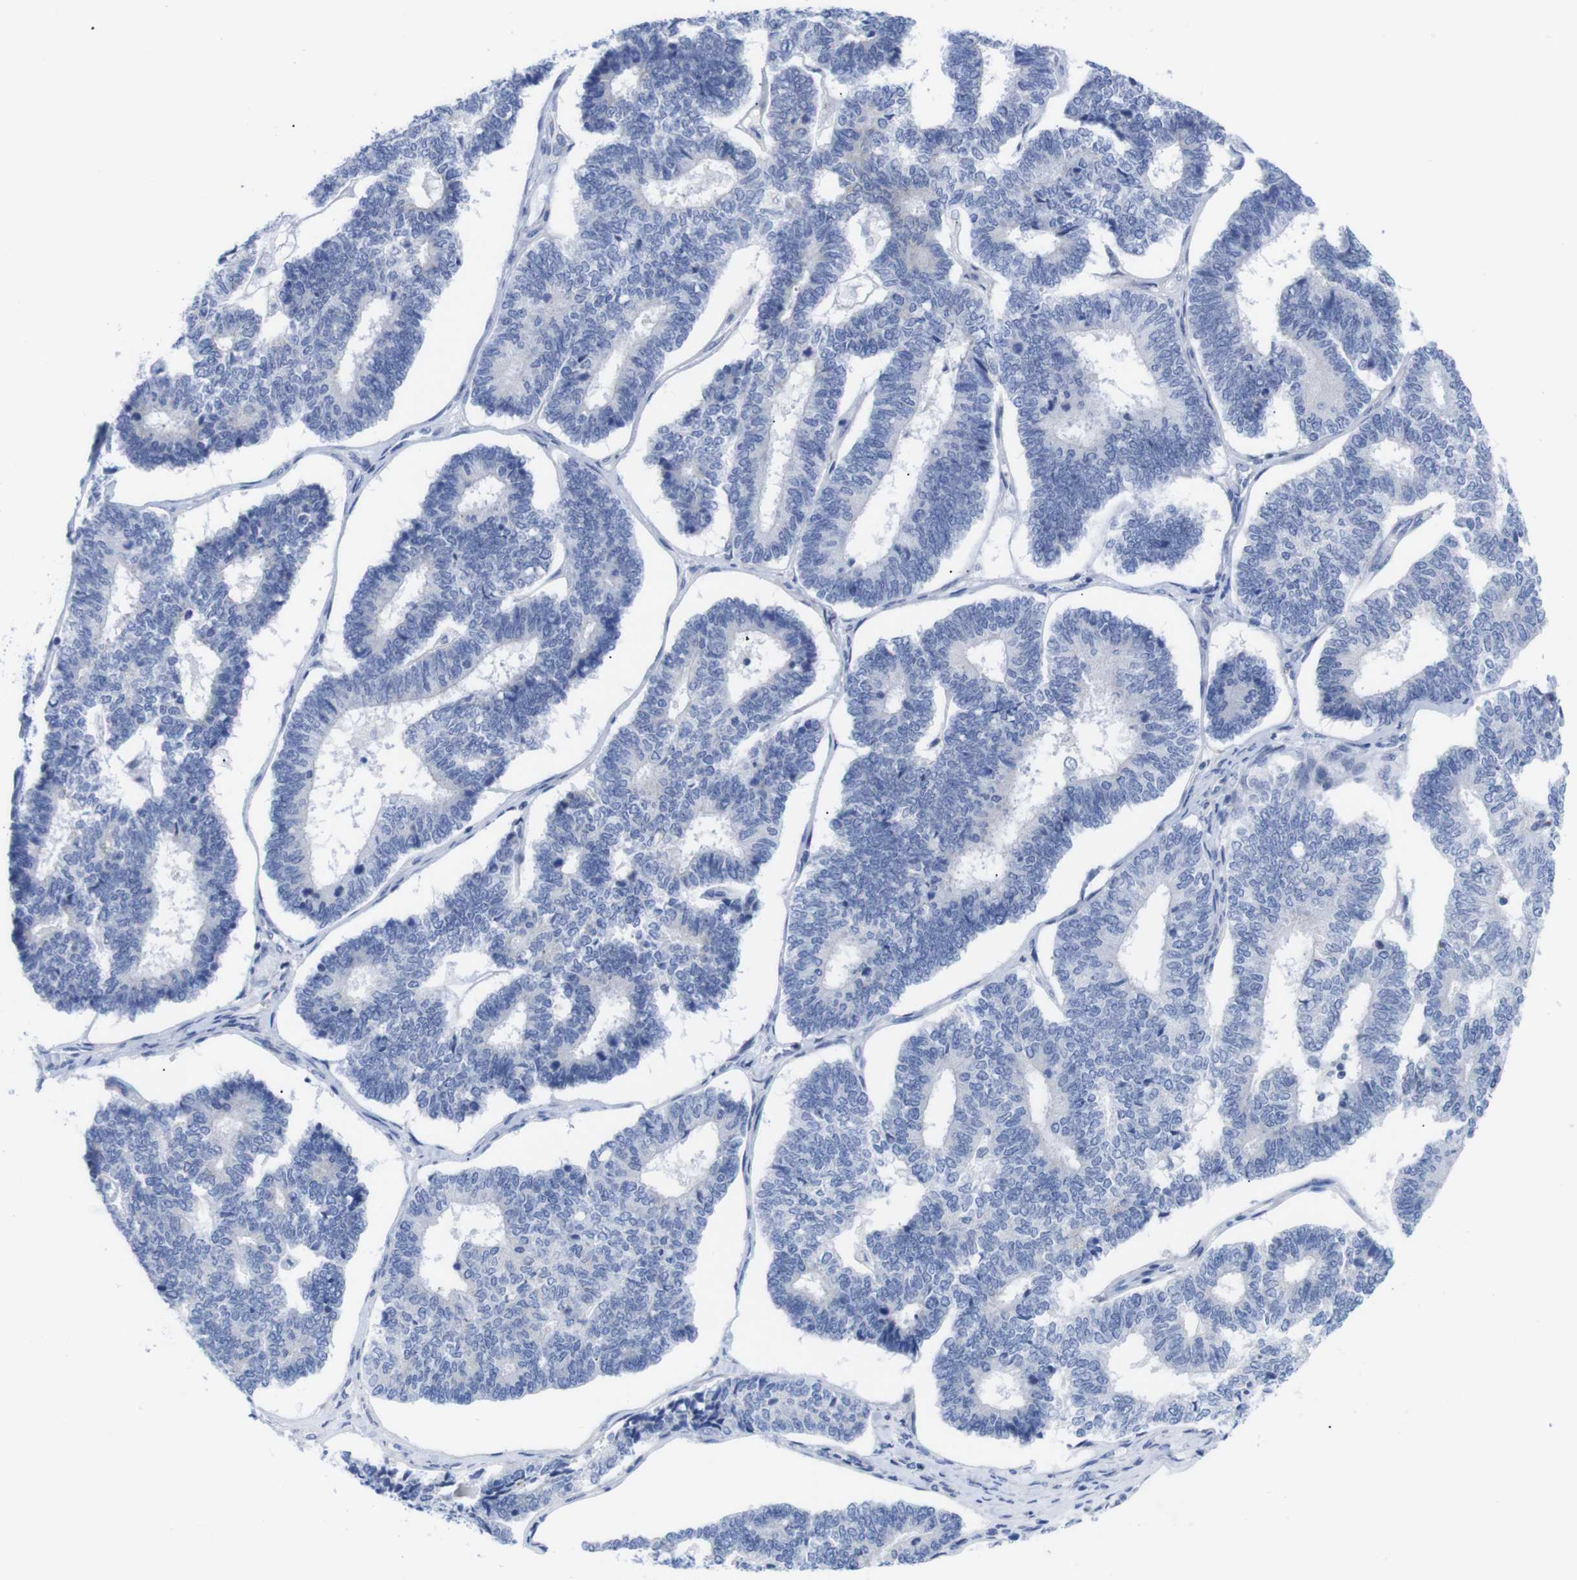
{"staining": {"intensity": "negative", "quantity": "none", "location": "none"}, "tissue": "endometrial cancer", "cell_type": "Tumor cells", "image_type": "cancer", "snomed": [{"axis": "morphology", "description": "Adenocarcinoma, NOS"}, {"axis": "topography", "description": "Endometrium"}], "caption": "Micrograph shows no protein staining in tumor cells of adenocarcinoma (endometrial) tissue.", "gene": "LRRC55", "patient": {"sex": "female", "age": 70}}